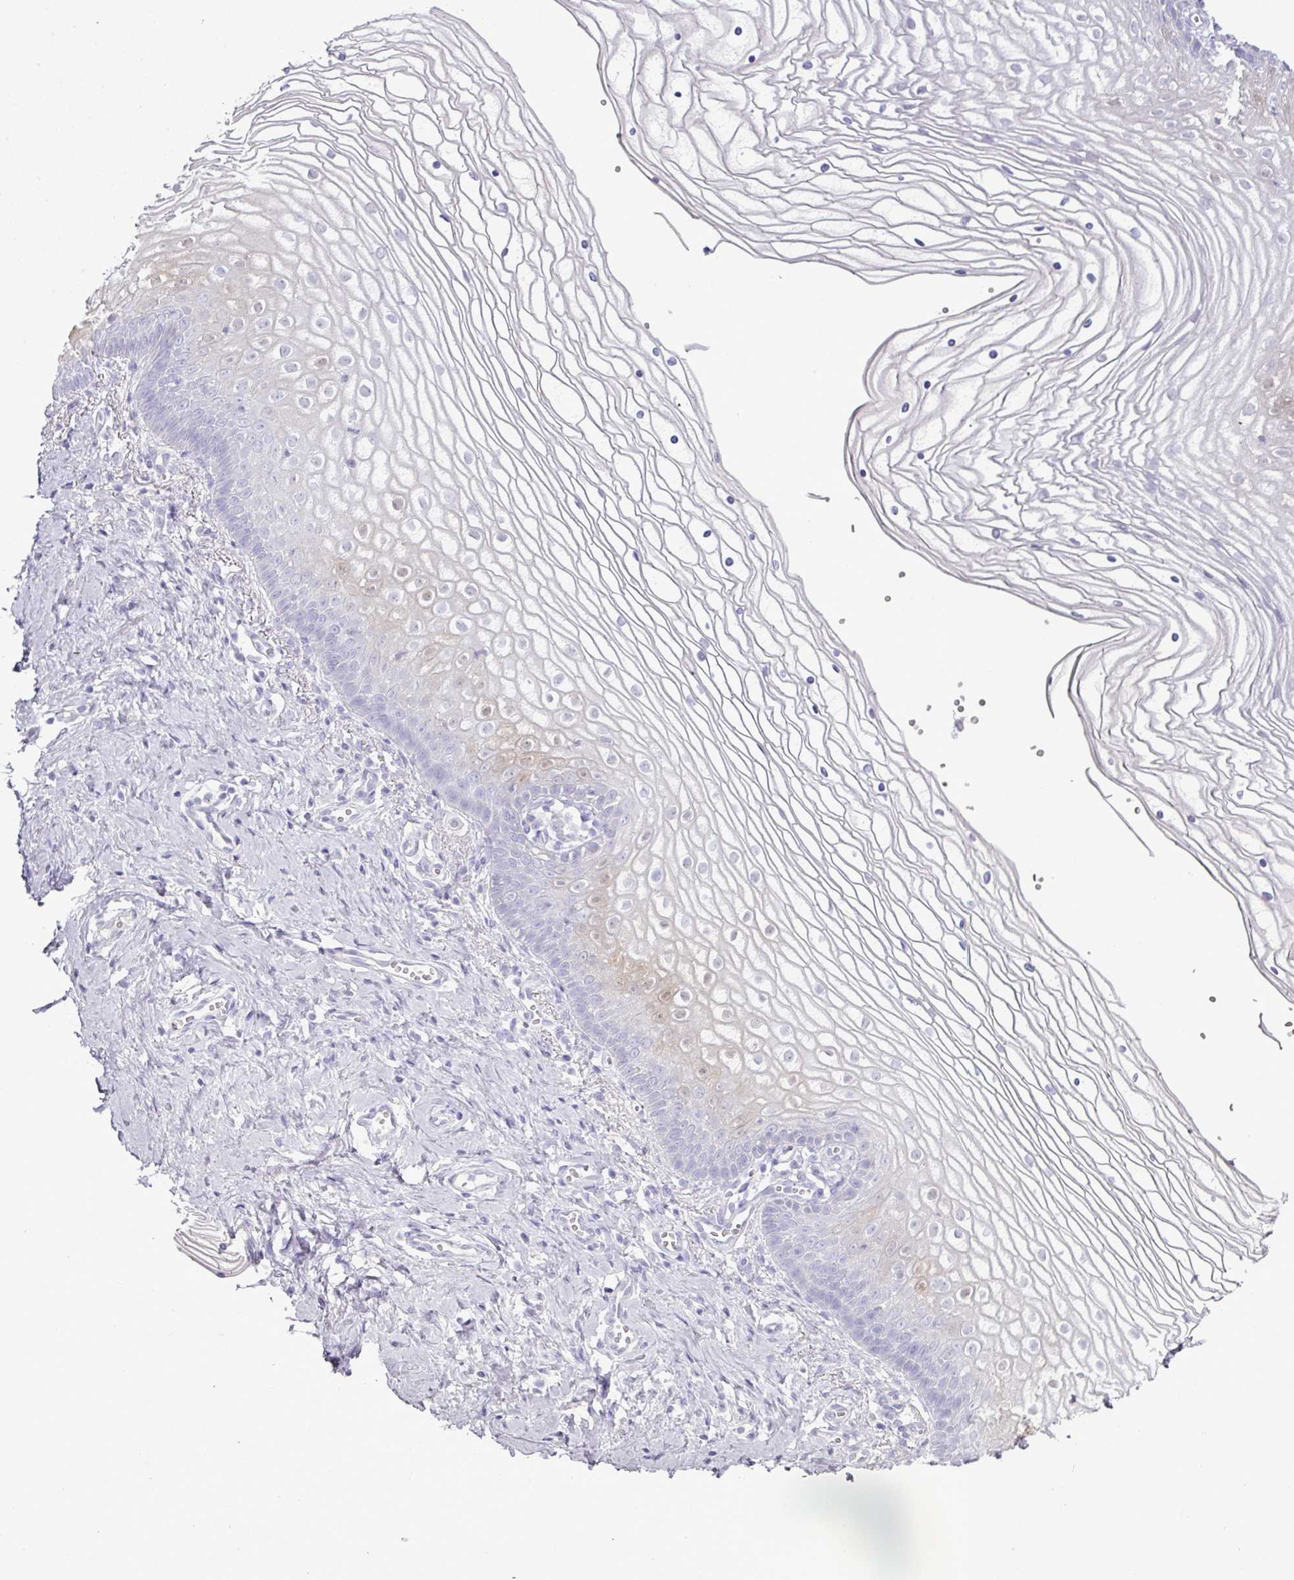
{"staining": {"intensity": "negative", "quantity": "none", "location": "none"}, "tissue": "vagina", "cell_type": "Squamous epithelial cells", "image_type": "normal", "snomed": [{"axis": "morphology", "description": "Normal tissue, NOS"}, {"axis": "topography", "description": "Vagina"}], "caption": "Immunohistochemistry (IHC) histopathology image of normal vagina stained for a protein (brown), which shows no staining in squamous epithelial cells. (Brightfield microscopy of DAB (3,3'-diaminobenzidine) immunohistochemistry at high magnification).", "gene": "GSTA1", "patient": {"sex": "female", "age": 56}}